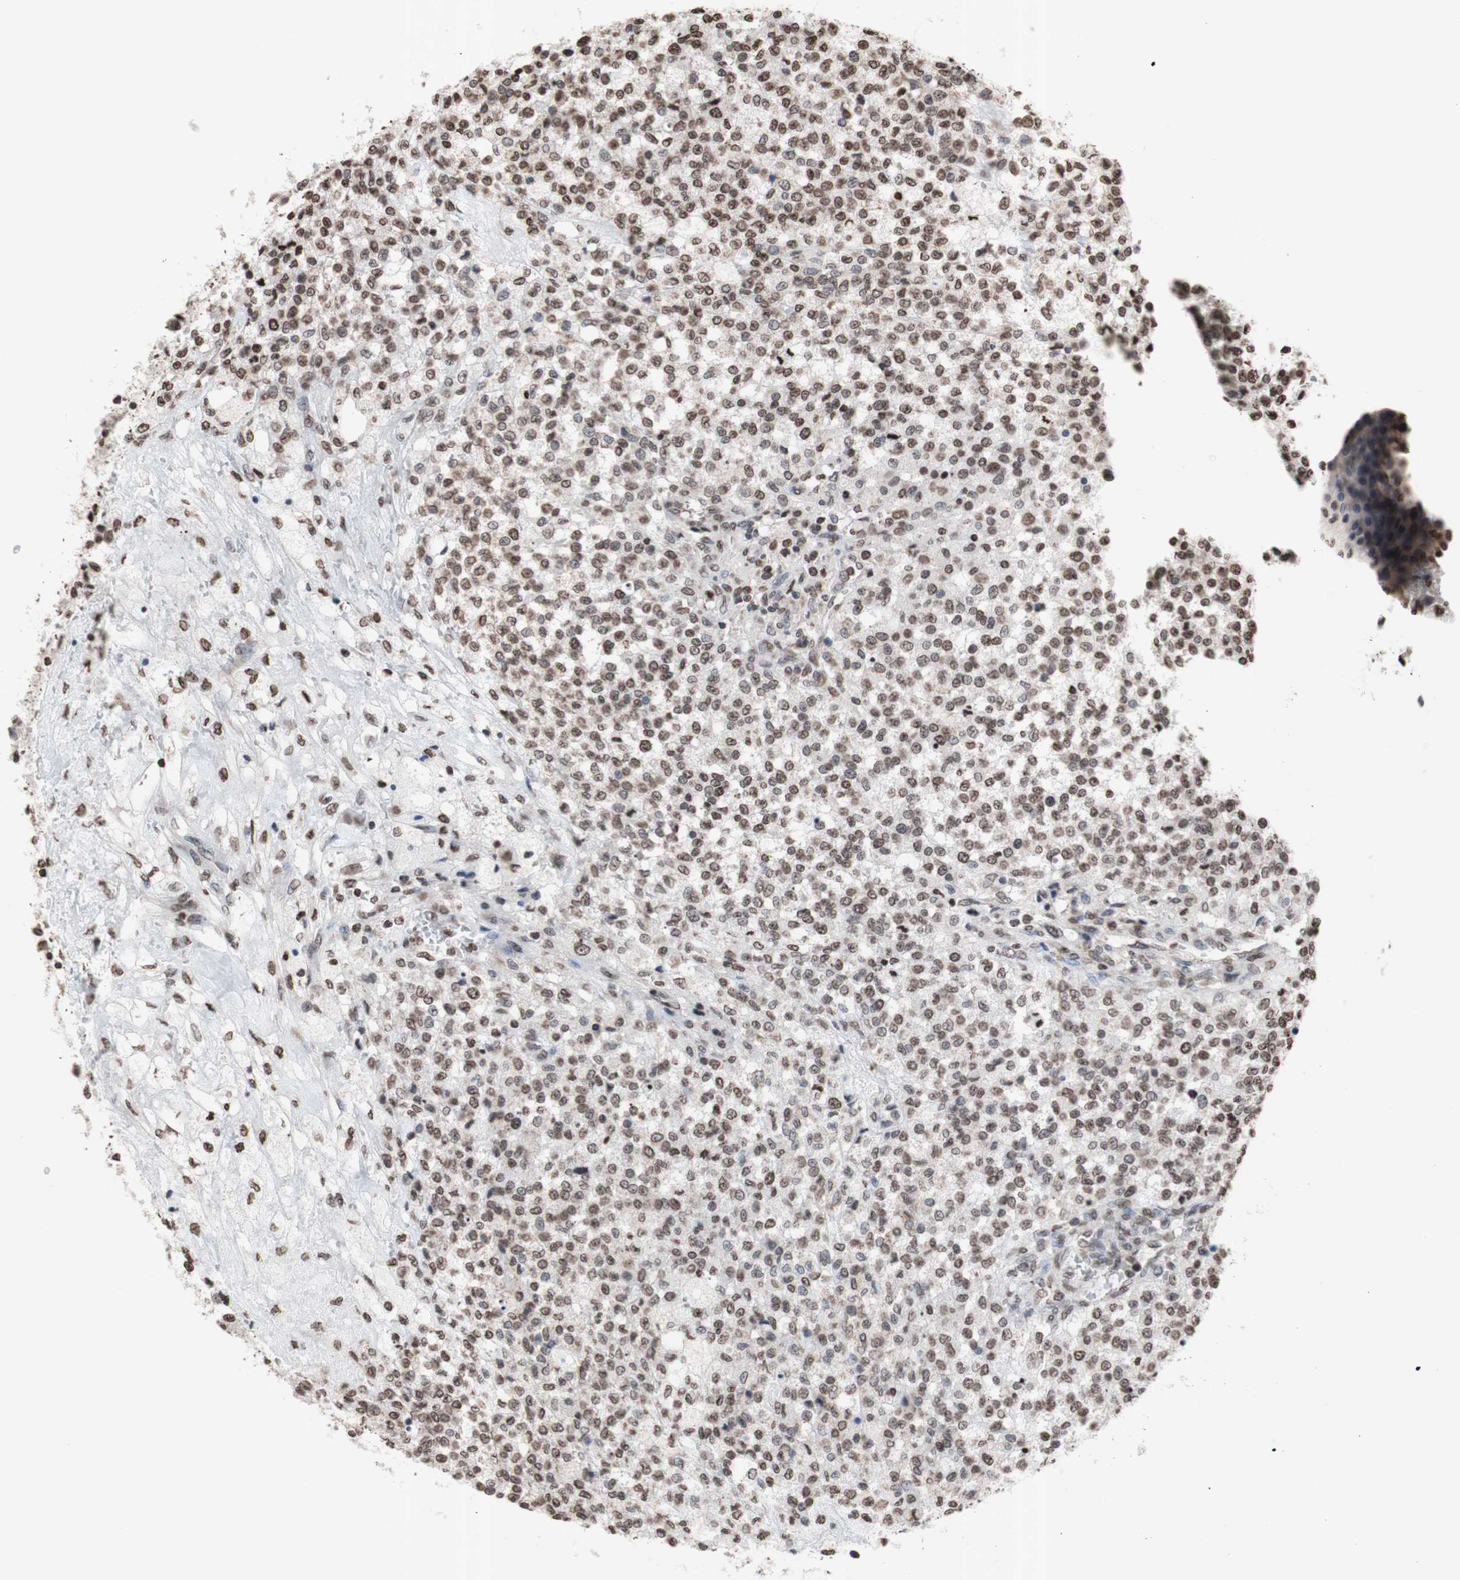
{"staining": {"intensity": "moderate", "quantity": "25%-75%", "location": "cytoplasmic/membranous,nuclear"}, "tissue": "testis cancer", "cell_type": "Tumor cells", "image_type": "cancer", "snomed": [{"axis": "morphology", "description": "Seminoma, NOS"}, {"axis": "topography", "description": "Testis"}], "caption": "An image of testis seminoma stained for a protein shows moderate cytoplasmic/membranous and nuclear brown staining in tumor cells.", "gene": "SNAI2", "patient": {"sex": "male", "age": 59}}